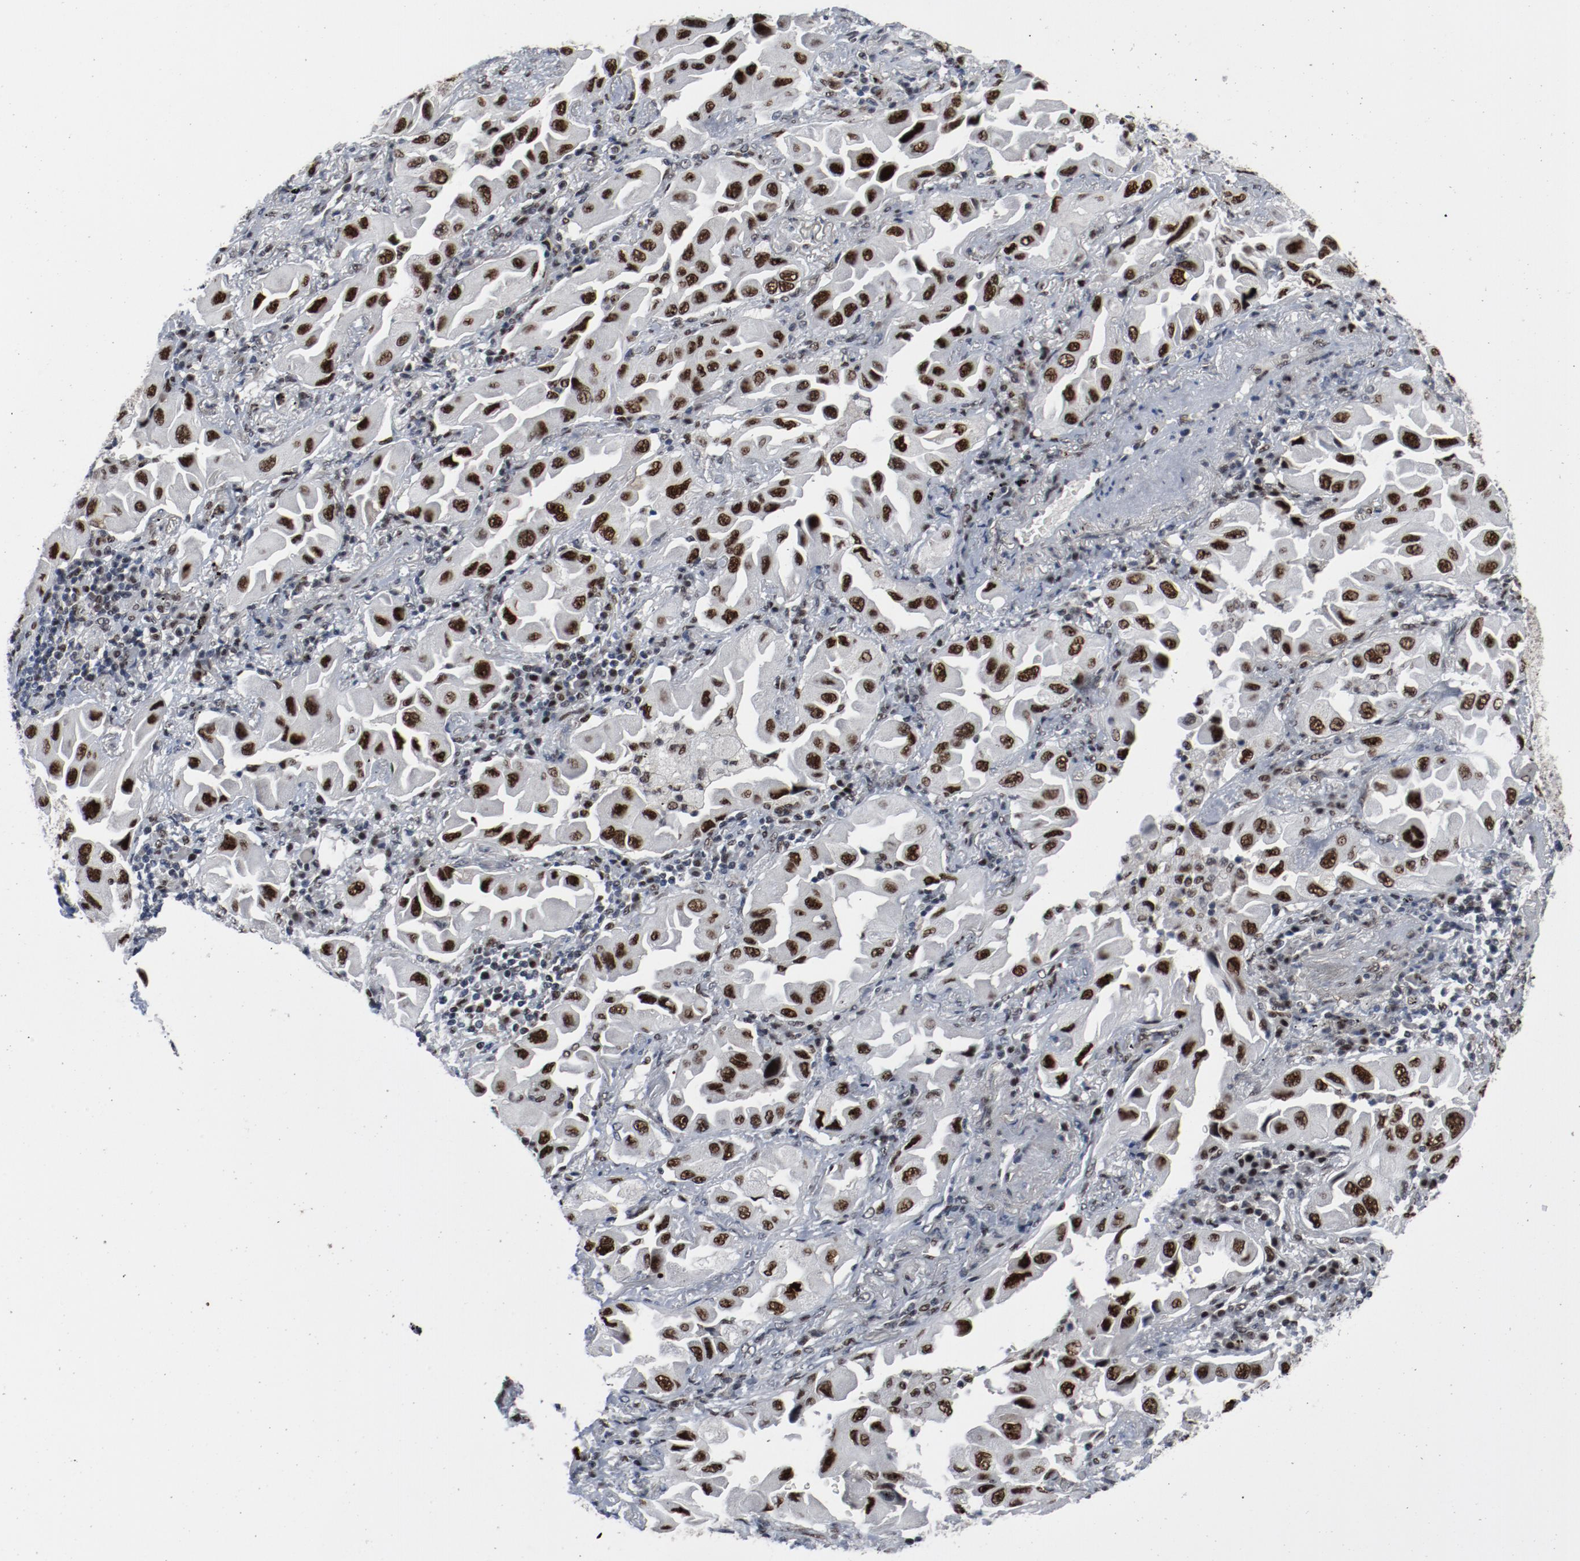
{"staining": {"intensity": "strong", "quantity": ">75%", "location": "nuclear"}, "tissue": "lung cancer", "cell_type": "Tumor cells", "image_type": "cancer", "snomed": [{"axis": "morphology", "description": "Adenocarcinoma, NOS"}, {"axis": "topography", "description": "Lung"}], "caption": "Brown immunohistochemical staining in lung cancer demonstrates strong nuclear staining in approximately >75% of tumor cells. (brown staining indicates protein expression, while blue staining denotes nuclei).", "gene": "JMJD6", "patient": {"sex": "female", "age": 65}}